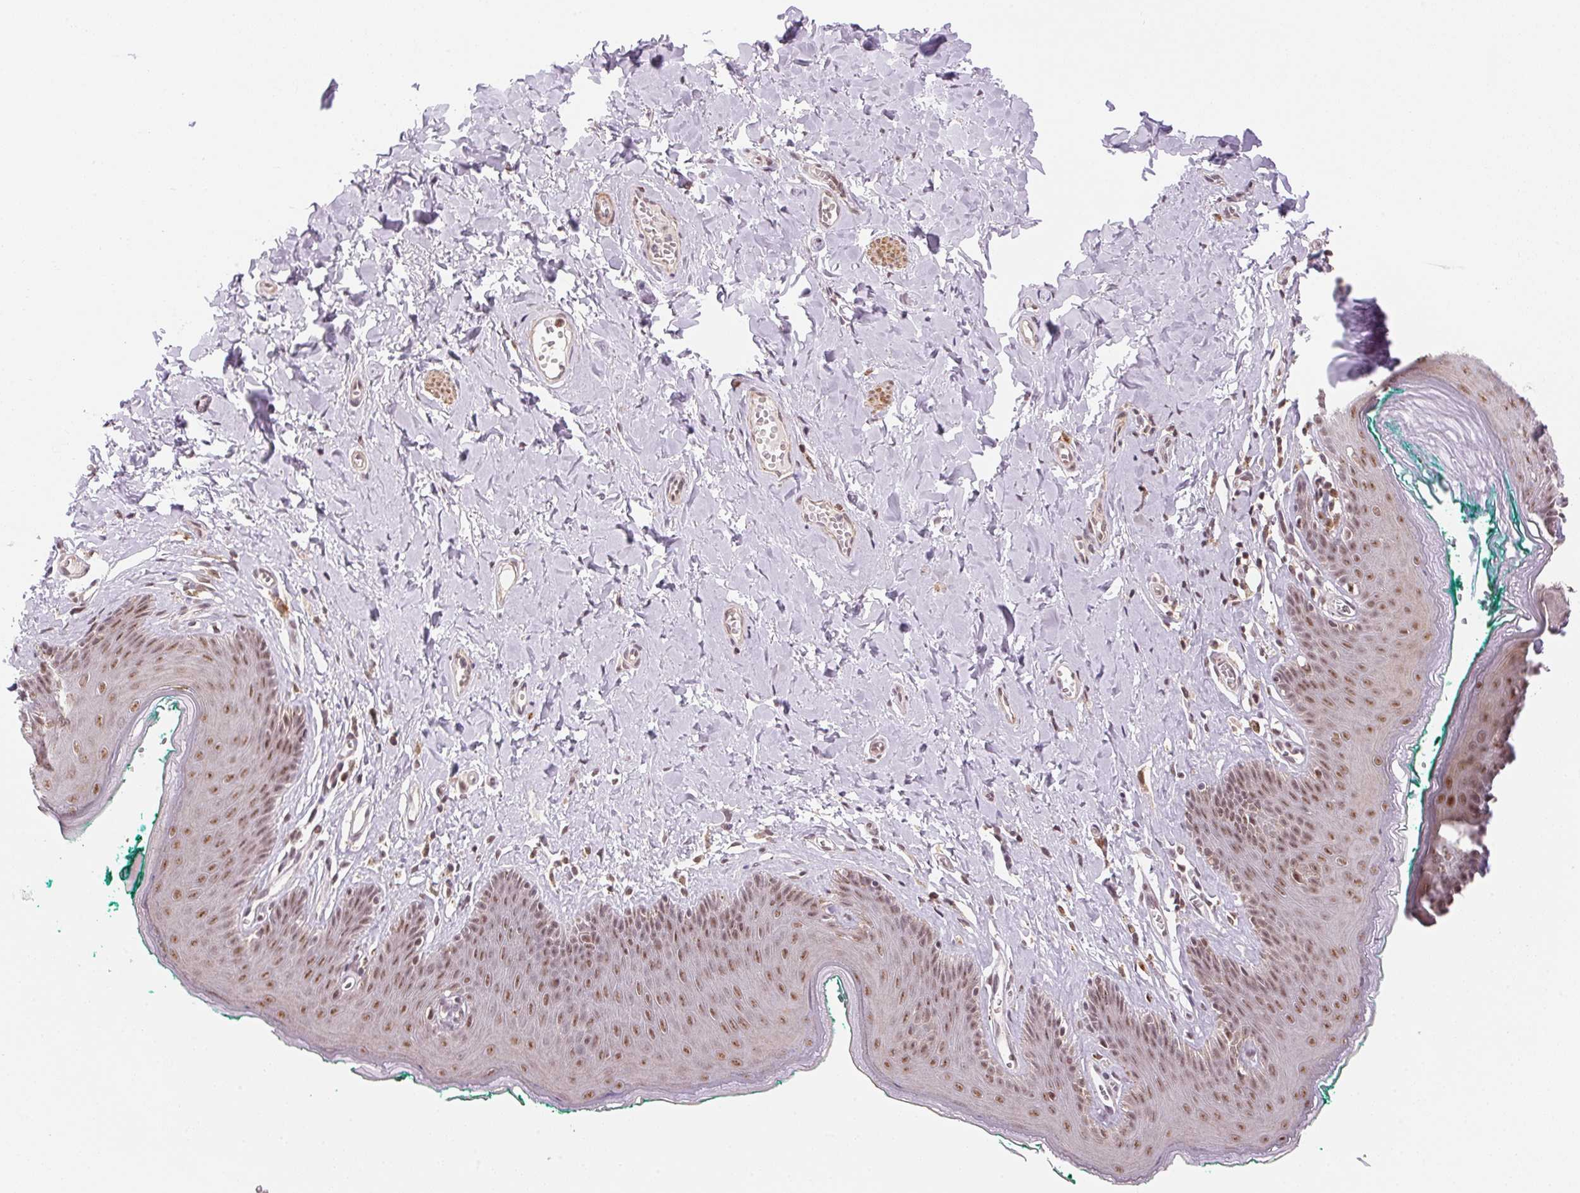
{"staining": {"intensity": "moderate", "quantity": ">75%", "location": "nuclear"}, "tissue": "skin", "cell_type": "Epidermal cells", "image_type": "normal", "snomed": [{"axis": "morphology", "description": "Normal tissue, NOS"}, {"axis": "topography", "description": "Vulva"}, {"axis": "topography", "description": "Peripheral nerve tissue"}], "caption": "Immunohistochemistry (IHC) staining of normal skin, which shows medium levels of moderate nuclear staining in about >75% of epidermal cells indicating moderate nuclear protein positivity. The staining was performed using DAB (brown) for protein detection and nuclei were counterstained in hematoxylin (blue).", "gene": "HNRNPDL", "patient": {"sex": "female", "age": 66}}